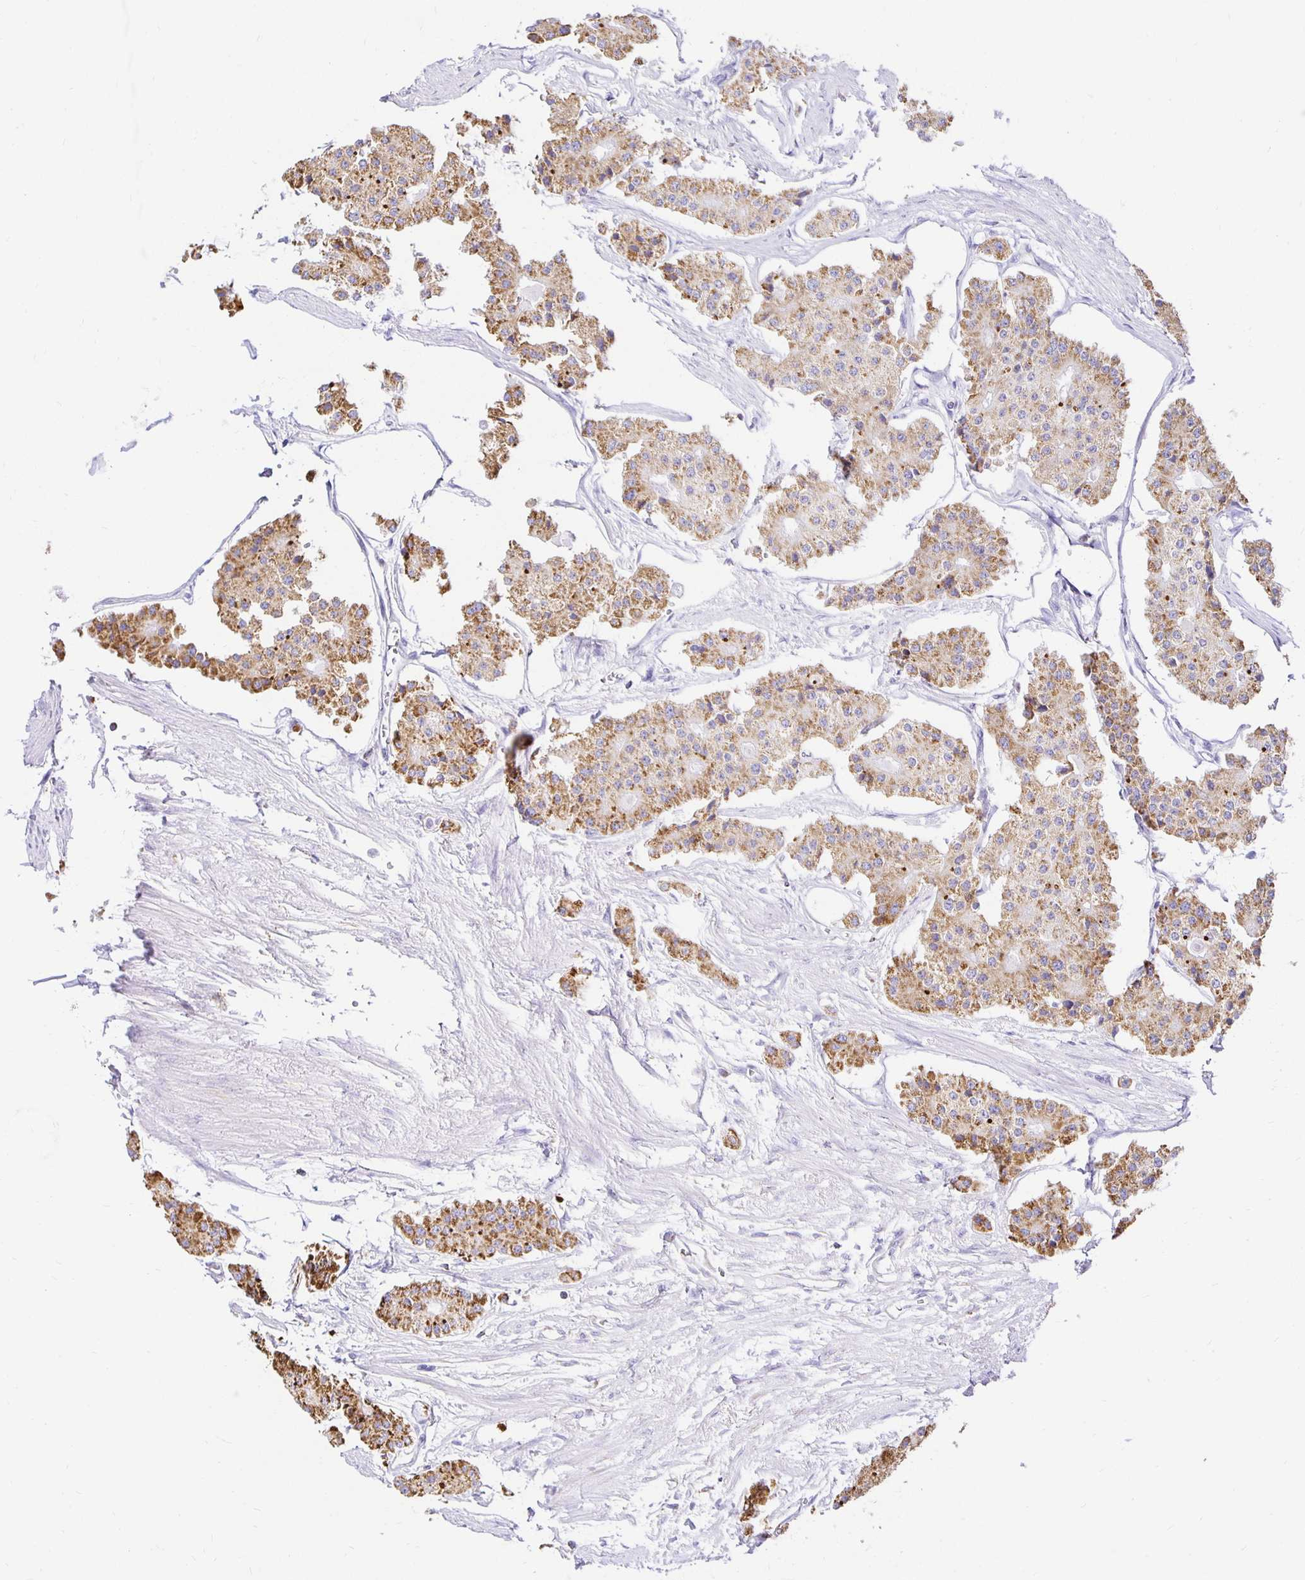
{"staining": {"intensity": "moderate", "quantity": ">75%", "location": "cytoplasmic/membranous"}, "tissue": "carcinoid", "cell_type": "Tumor cells", "image_type": "cancer", "snomed": [{"axis": "morphology", "description": "Carcinoid, malignant, NOS"}, {"axis": "topography", "description": "Small intestine"}], "caption": "Immunohistochemical staining of malignant carcinoid demonstrates medium levels of moderate cytoplasmic/membranous protein staining in approximately >75% of tumor cells.", "gene": "PLAAT2", "patient": {"sex": "female", "age": 65}}